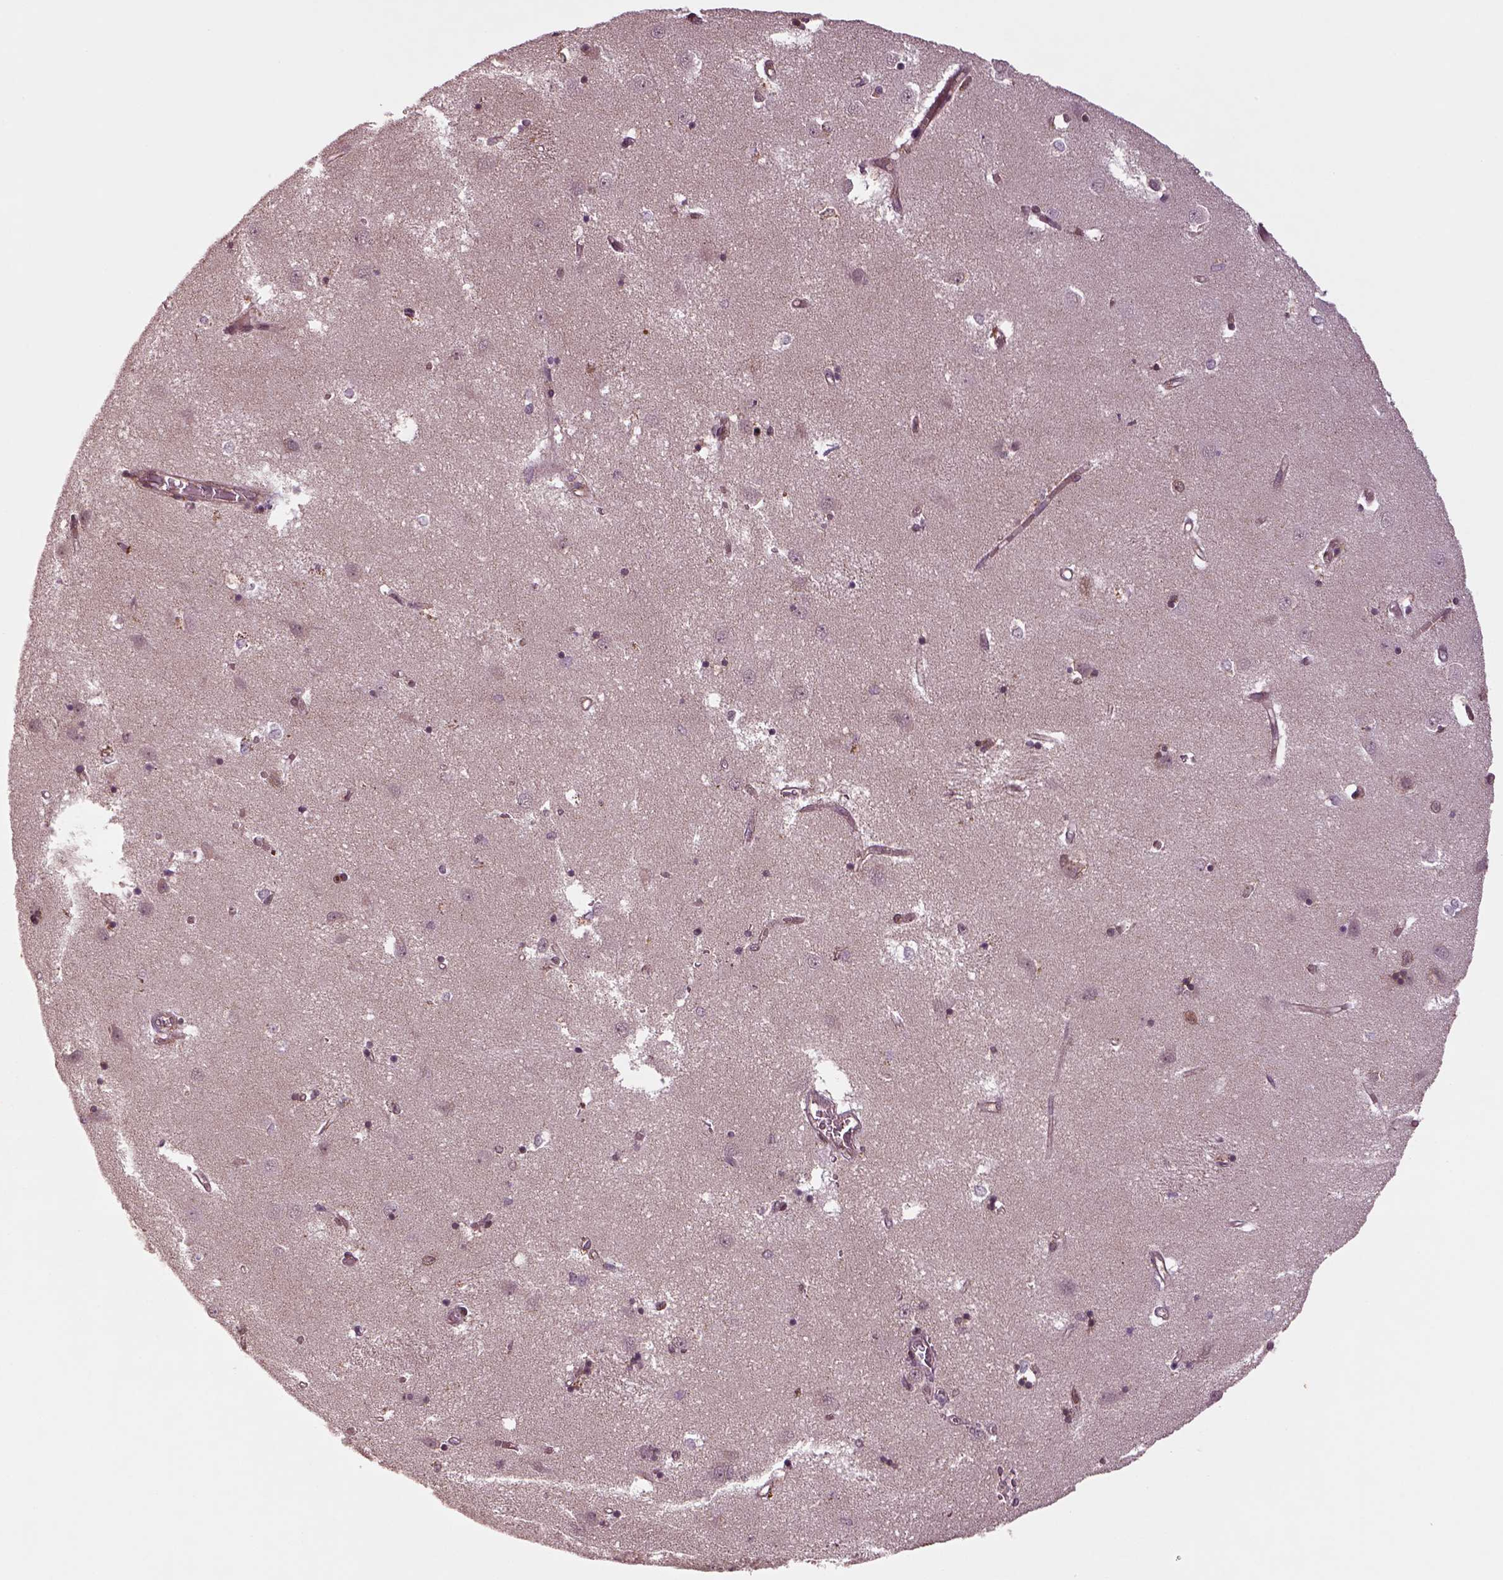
{"staining": {"intensity": "moderate", "quantity": "<25%", "location": "cytoplasmic/membranous"}, "tissue": "caudate", "cell_type": "Glial cells", "image_type": "normal", "snomed": [{"axis": "morphology", "description": "Normal tissue, NOS"}, {"axis": "topography", "description": "Lateral ventricle wall"}], "caption": "Glial cells show low levels of moderate cytoplasmic/membranous staining in about <25% of cells in normal caudate.", "gene": "WASHC2A", "patient": {"sex": "male", "age": 54}}